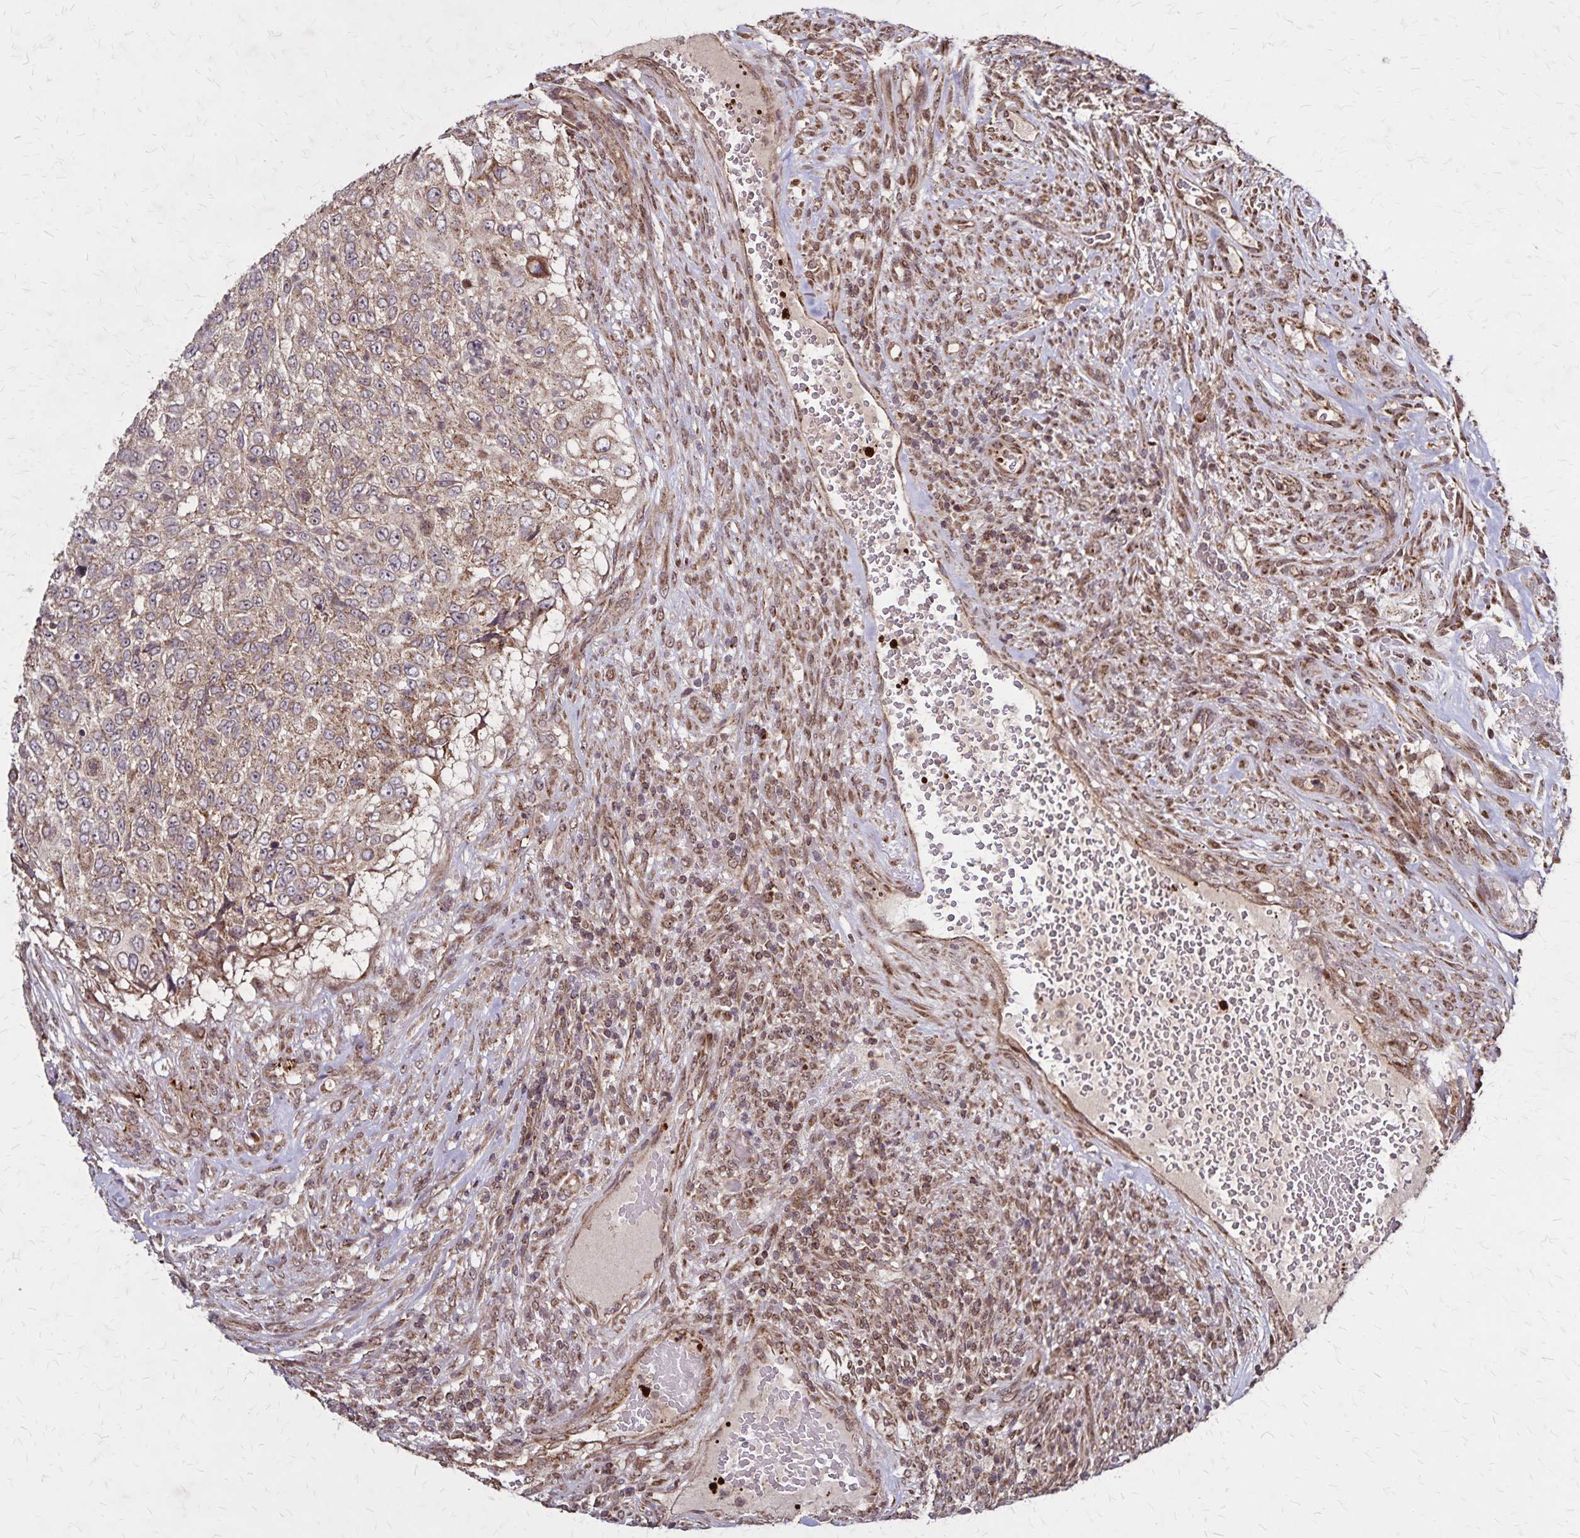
{"staining": {"intensity": "moderate", "quantity": ">75%", "location": "cytoplasmic/membranous"}, "tissue": "urothelial cancer", "cell_type": "Tumor cells", "image_type": "cancer", "snomed": [{"axis": "morphology", "description": "Urothelial carcinoma, High grade"}, {"axis": "topography", "description": "Urinary bladder"}], "caption": "Brown immunohistochemical staining in human urothelial cancer demonstrates moderate cytoplasmic/membranous expression in about >75% of tumor cells.", "gene": "NFS1", "patient": {"sex": "female", "age": 60}}